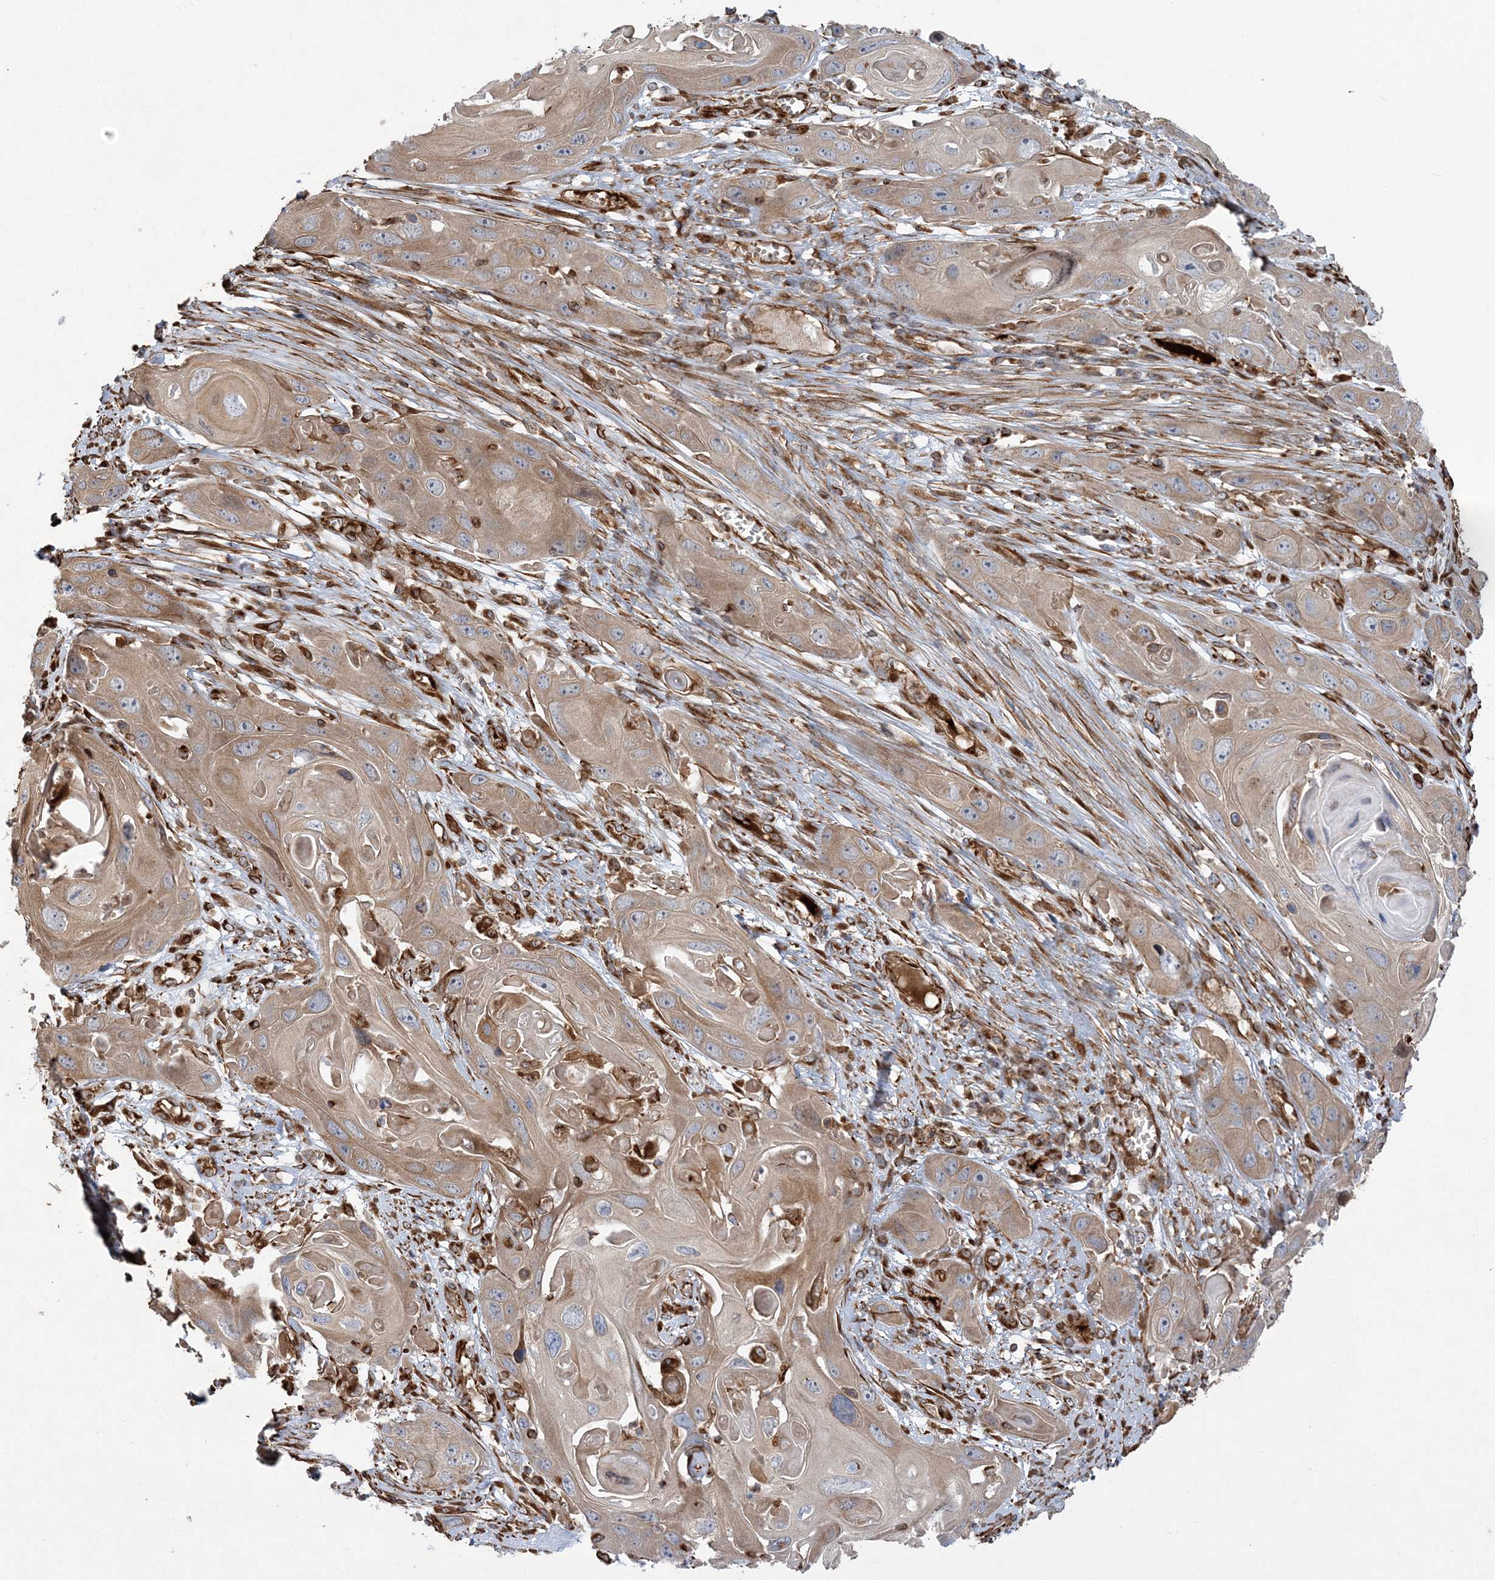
{"staining": {"intensity": "moderate", "quantity": ">75%", "location": "cytoplasmic/membranous"}, "tissue": "skin cancer", "cell_type": "Tumor cells", "image_type": "cancer", "snomed": [{"axis": "morphology", "description": "Squamous cell carcinoma, NOS"}, {"axis": "topography", "description": "Skin"}], "caption": "DAB (3,3'-diaminobenzidine) immunohistochemical staining of skin cancer (squamous cell carcinoma) exhibits moderate cytoplasmic/membranous protein staining in about >75% of tumor cells.", "gene": "FAM114A2", "patient": {"sex": "male", "age": 55}}